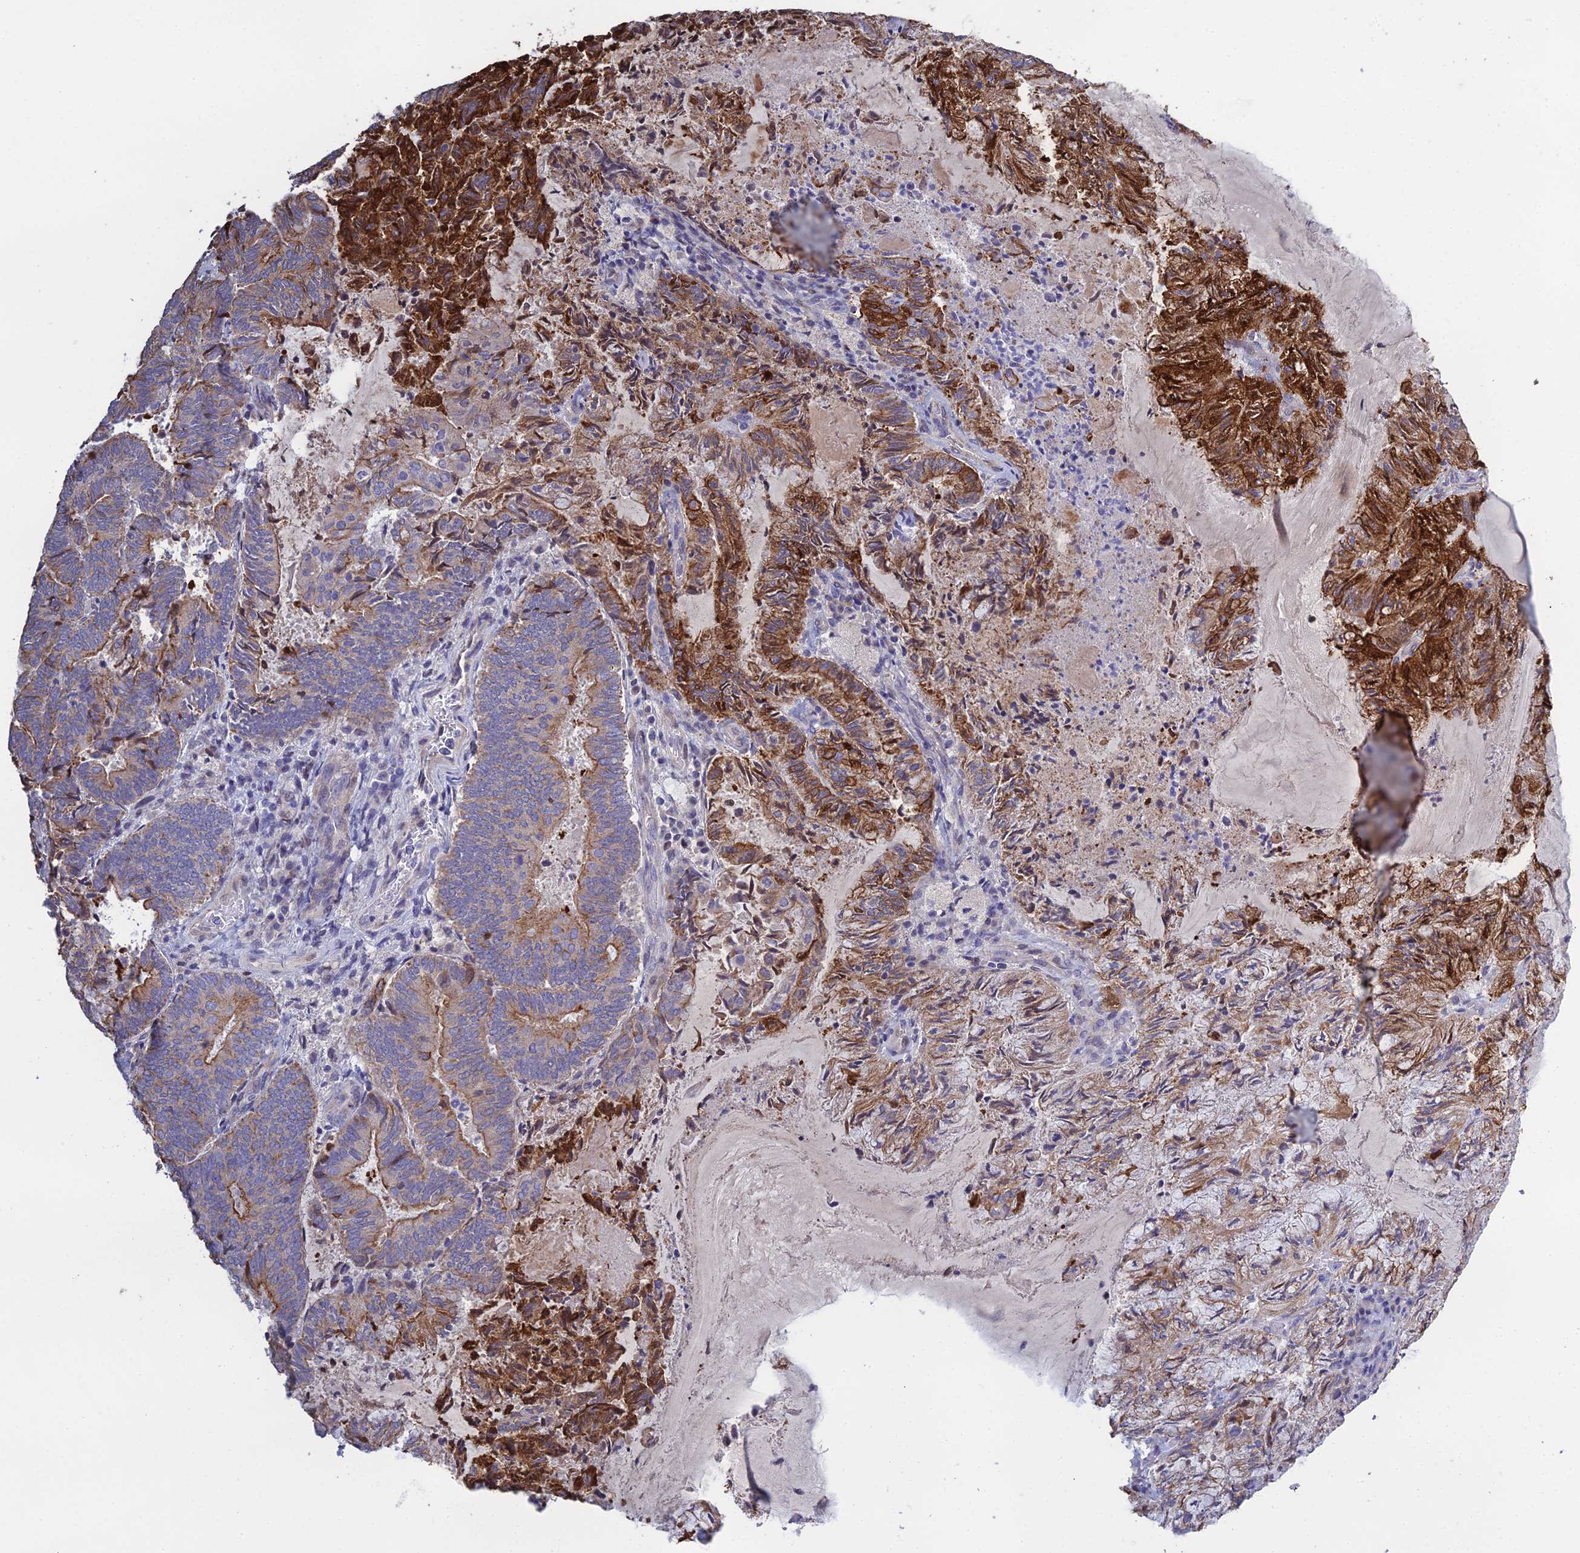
{"staining": {"intensity": "strong", "quantity": "25%-75%", "location": "cytoplasmic/membranous"}, "tissue": "endometrial cancer", "cell_type": "Tumor cells", "image_type": "cancer", "snomed": [{"axis": "morphology", "description": "Adenocarcinoma, NOS"}, {"axis": "topography", "description": "Endometrium"}], "caption": "DAB immunohistochemical staining of endometrial adenocarcinoma reveals strong cytoplasmic/membranous protein positivity in about 25%-75% of tumor cells. (DAB (3,3'-diaminobenzidine) = brown stain, brightfield microscopy at high magnification).", "gene": "LZTS2", "patient": {"sex": "female", "age": 80}}